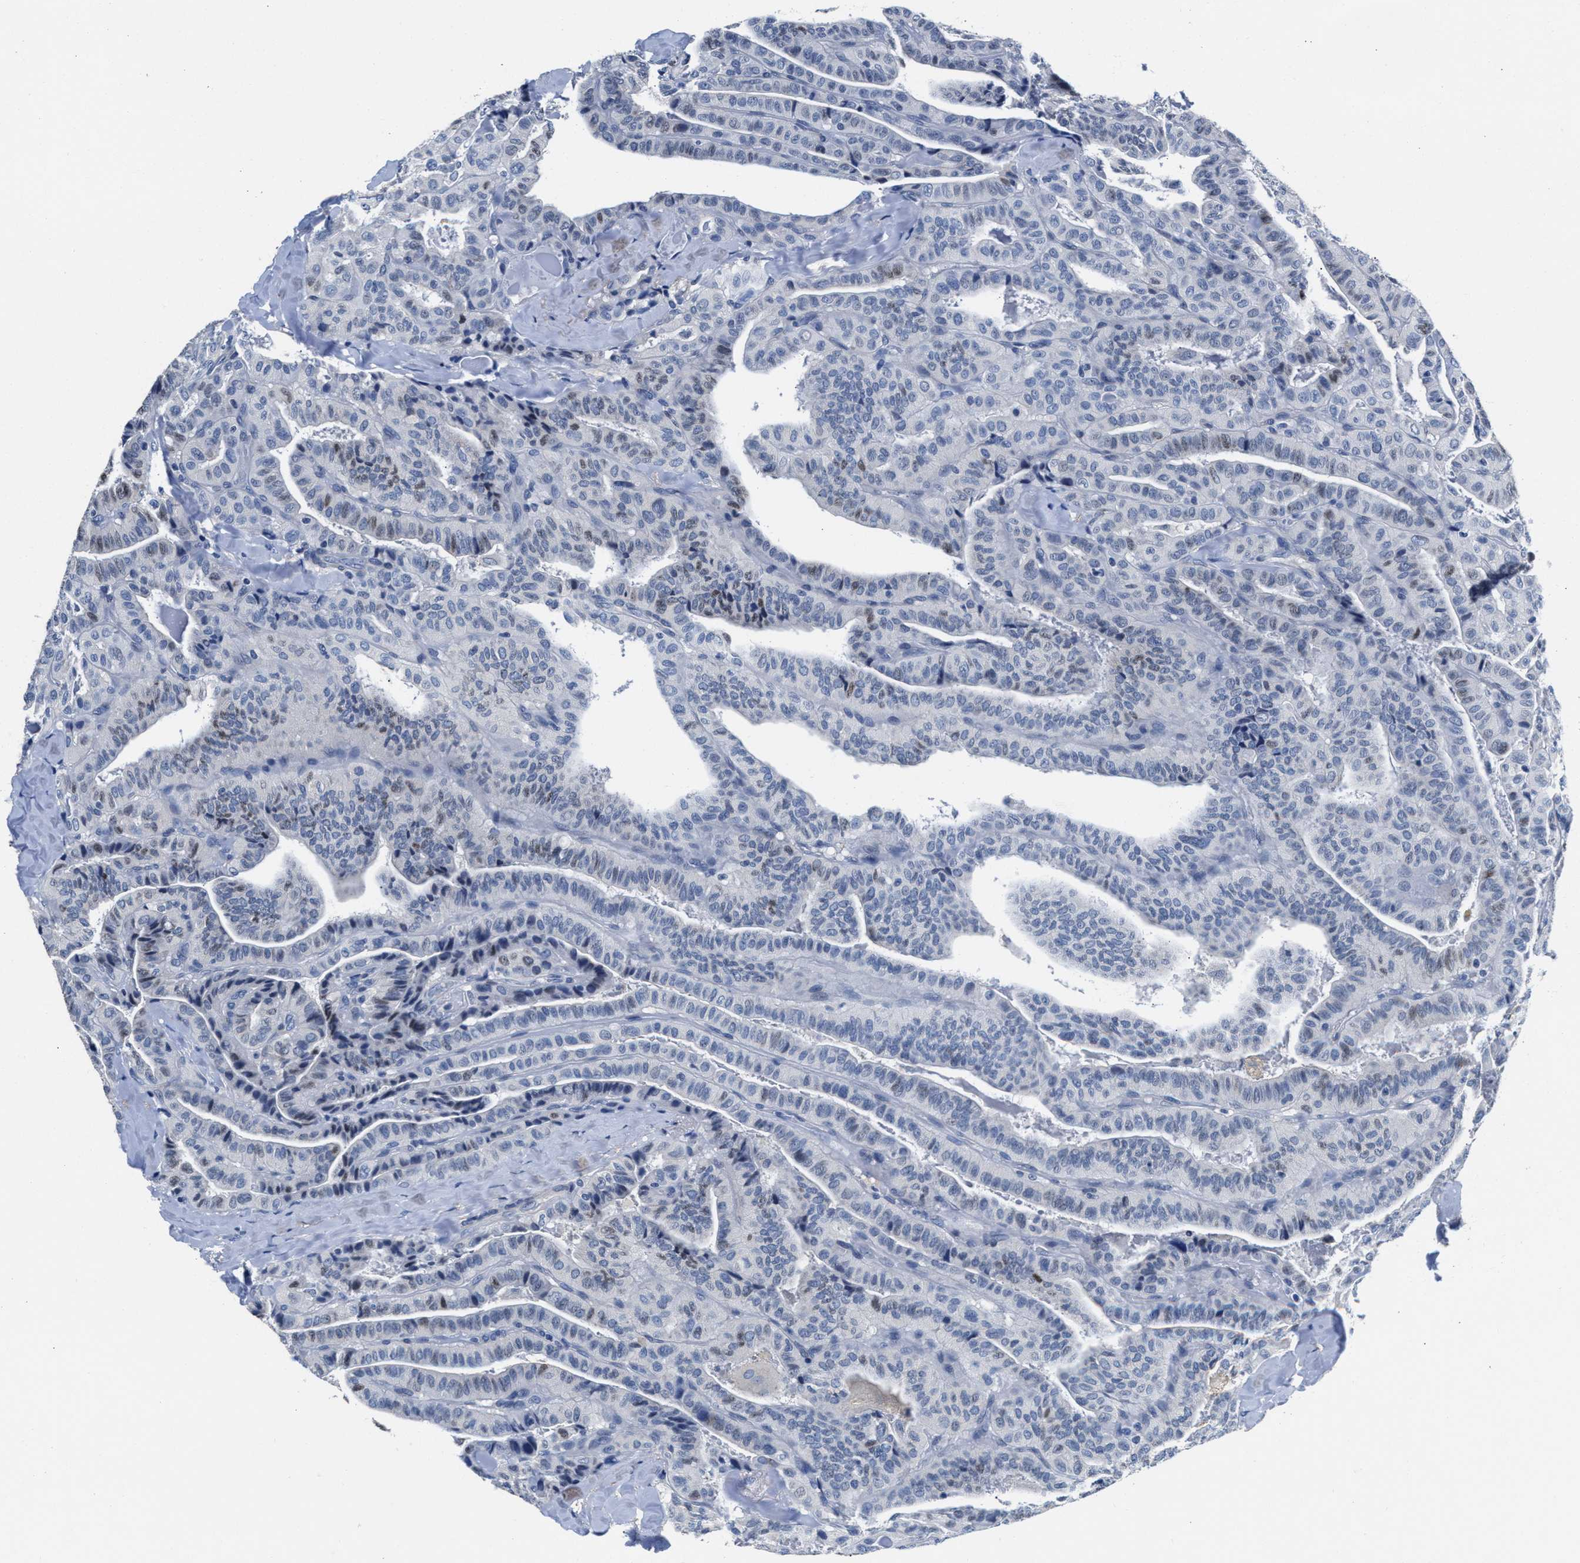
{"staining": {"intensity": "negative", "quantity": "none", "location": "none"}, "tissue": "thyroid cancer", "cell_type": "Tumor cells", "image_type": "cancer", "snomed": [{"axis": "morphology", "description": "Papillary adenocarcinoma, NOS"}, {"axis": "topography", "description": "Thyroid gland"}], "caption": "DAB (3,3'-diaminobenzidine) immunohistochemical staining of human thyroid papillary adenocarcinoma demonstrates no significant positivity in tumor cells. (IHC, brightfield microscopy, high magnification).", "gene": "MYH3", "patient": {"sex": "male", "age": 77}}